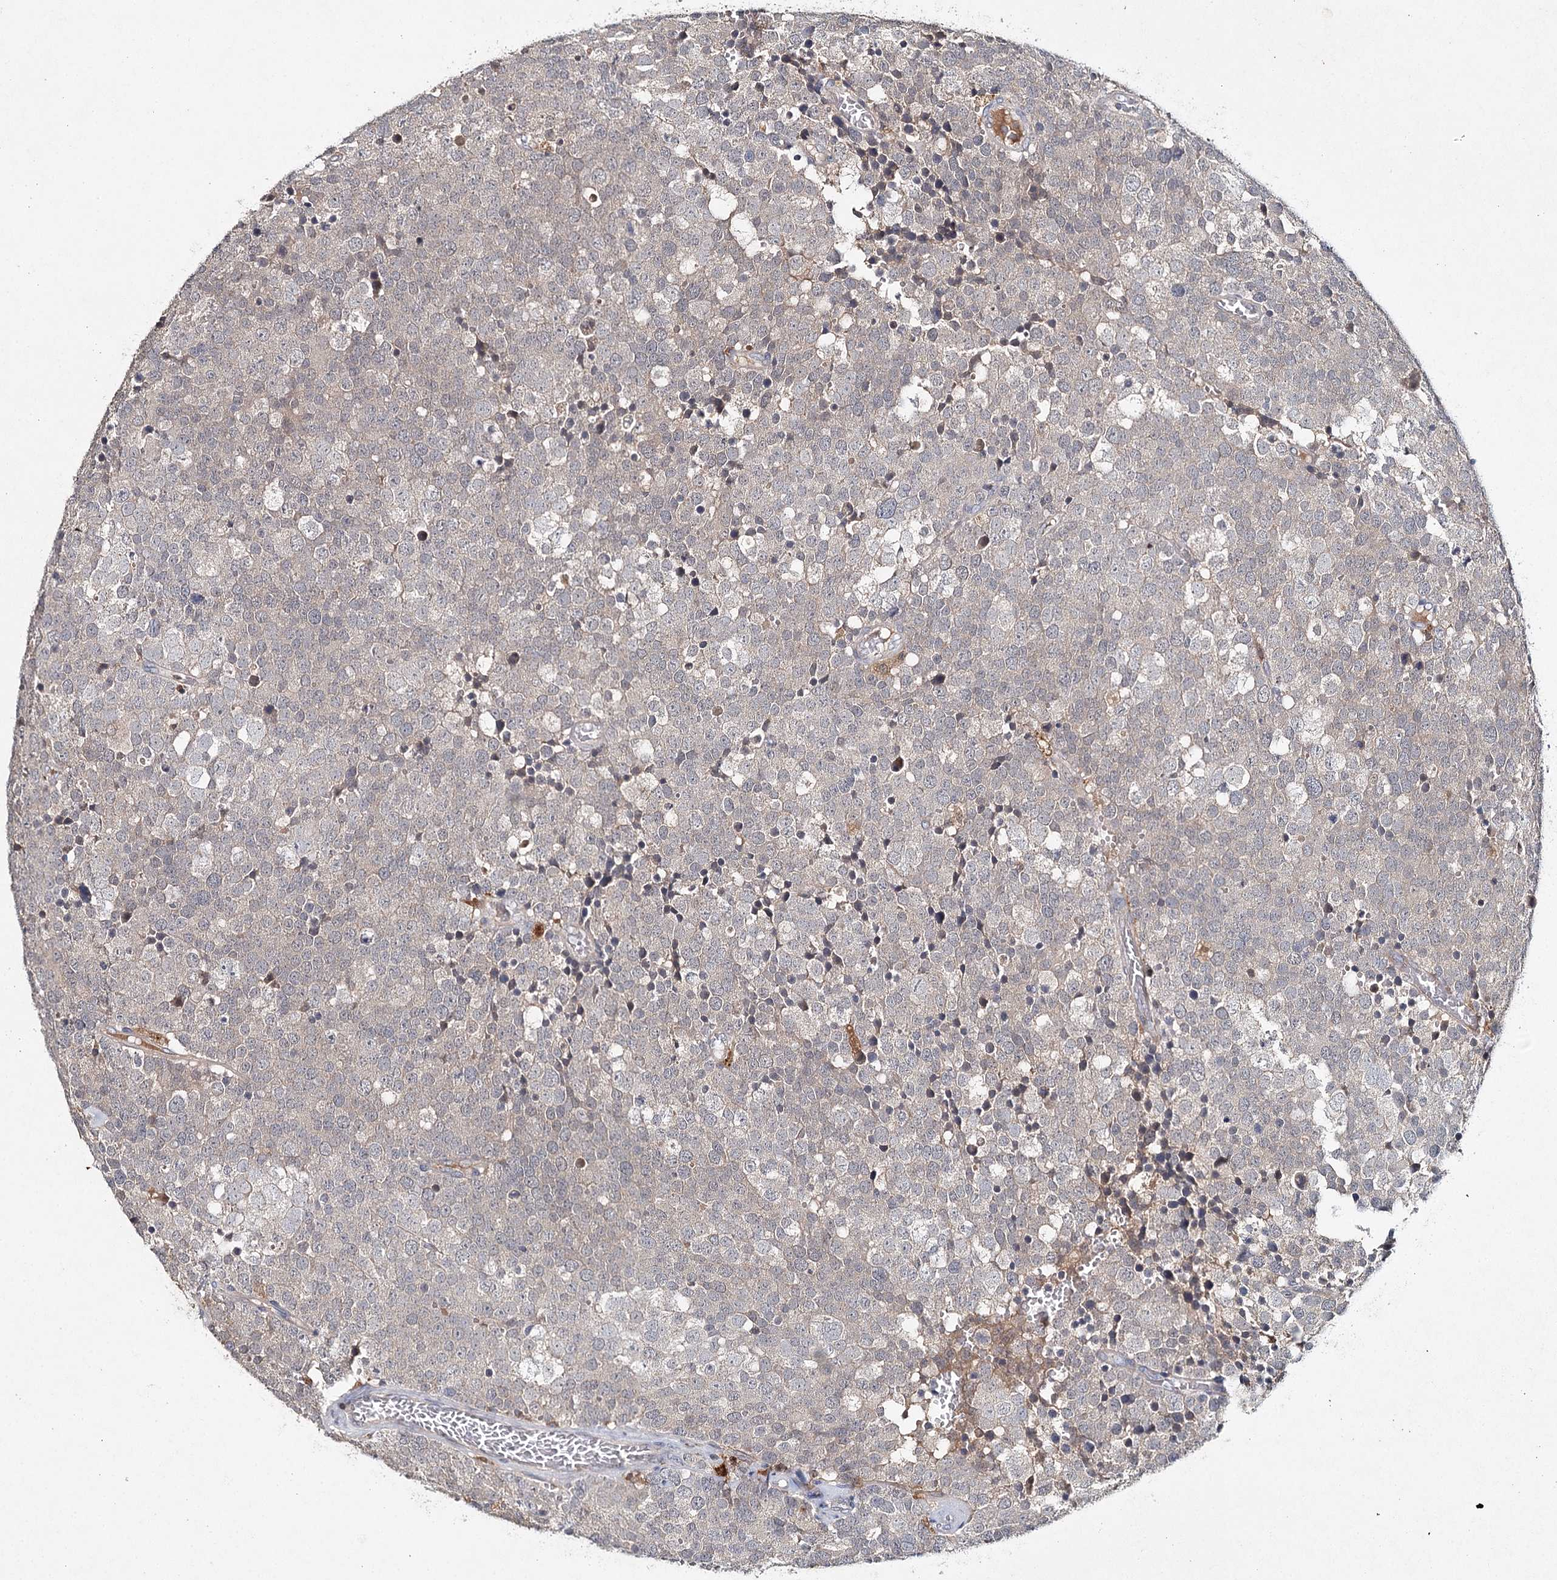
{"staining": {"intensity": "negative", "quantity": "none", "location": "none"}, "tissue": "testis cancer", "cell_type": "Tumor cells", "image_type": "cancer", "snomed": [{"axis": "morphology", "description": "Seminoma, NOS"}, {"axis": "topography", "description": "Testis"}], "caption": "The photomicrograph displays no significant staining in tumor cells of testis seminoma.", "gene": "SLC41A2", "patient": {"sex": "male", "age": 71}}